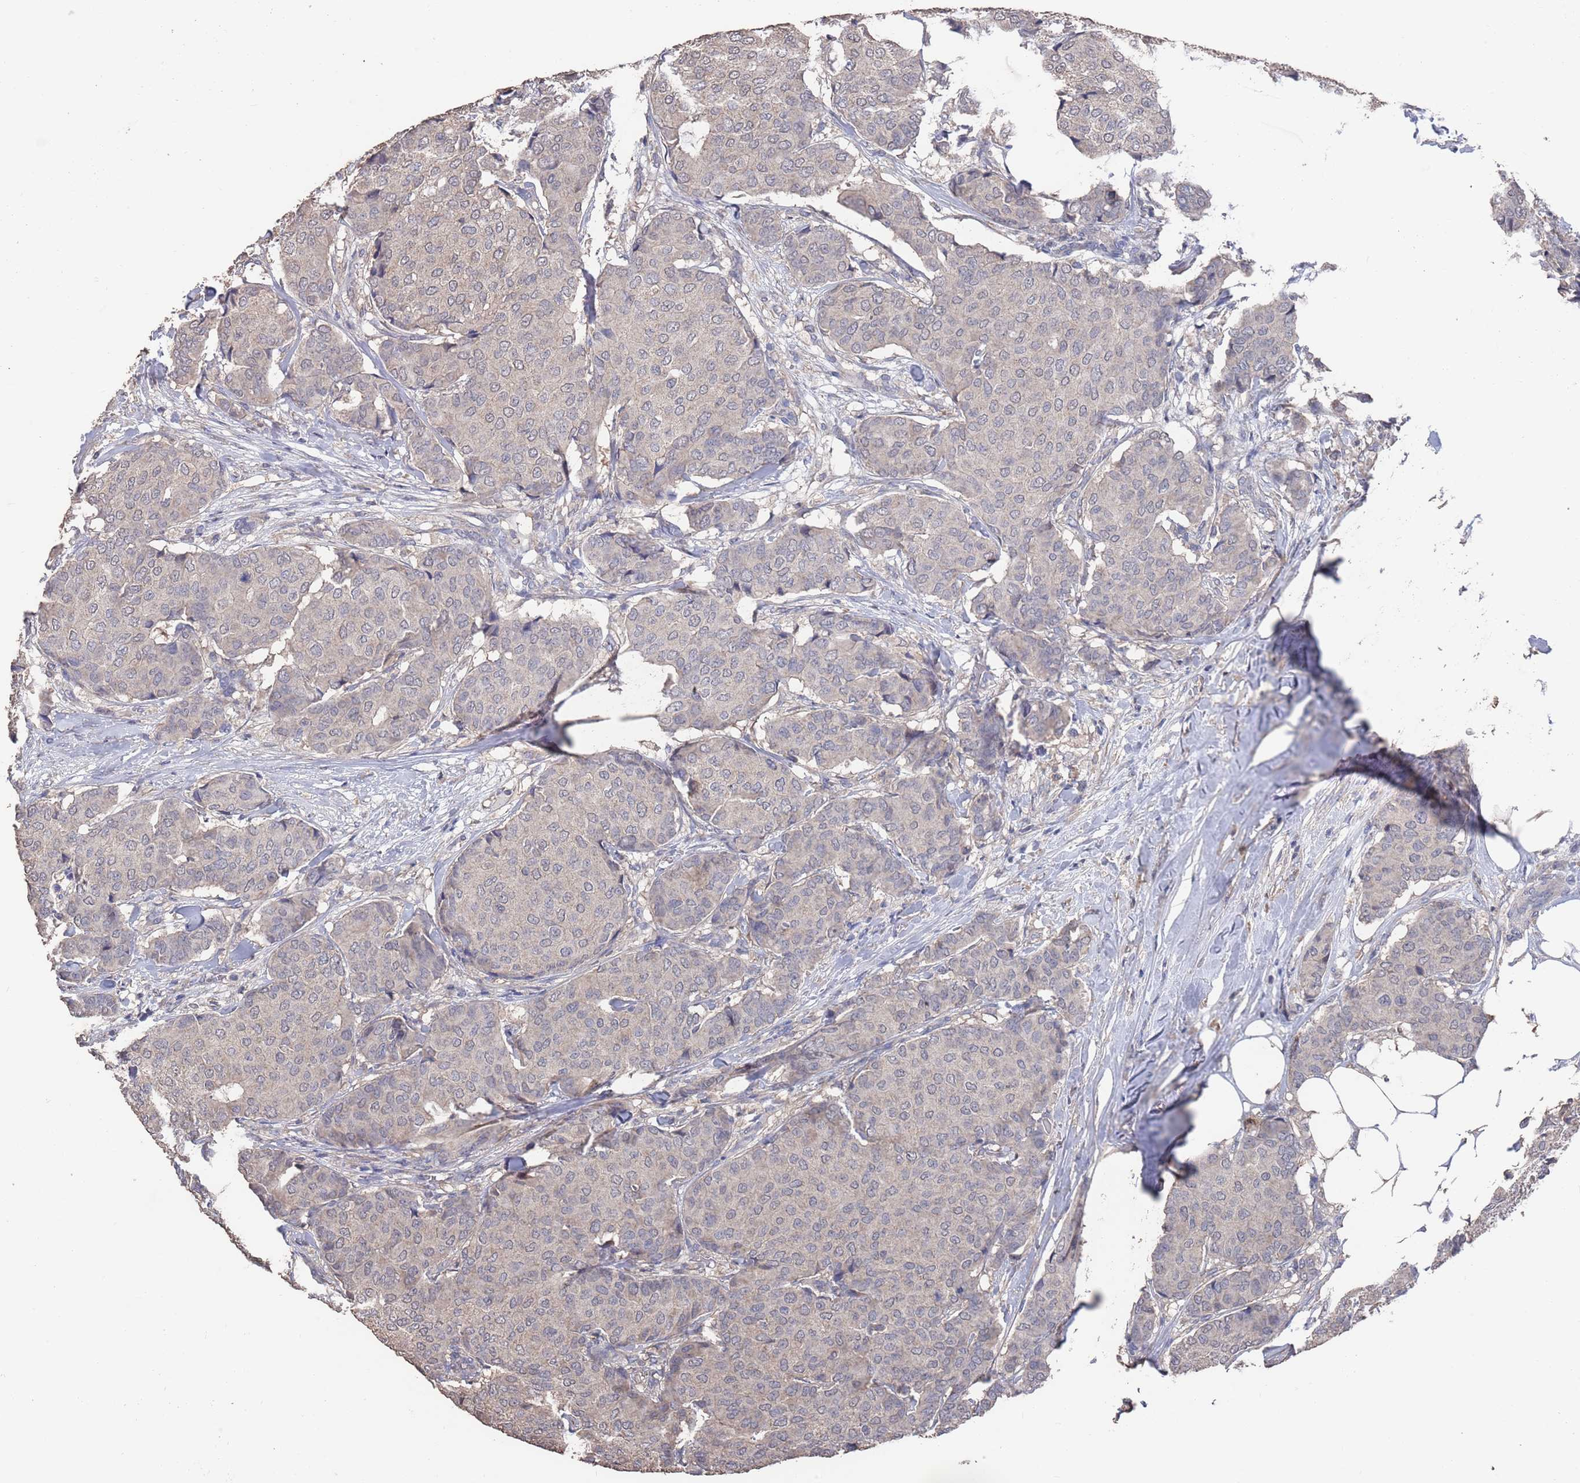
{"staining": {"intensity": "negative", "quantity": "none", "location": "none"}, "tissue": "breast cancer", "cell_type": "Tumor cells", "image_type": "cancer", "snomed": [{"axis": "morphology", "description": "Duct carcinoma"}, {"axis": "topography", "description": "Breast"}], "caption": "Tumor cells show no significant protein staining in invasive ductal carcinoma (breast). (DAB (3,3'-diaminobenzidine) immunohistochemistry, high magnification).", "gene": "BTBD18", "patient": {"sex": "female", "age": 75}}